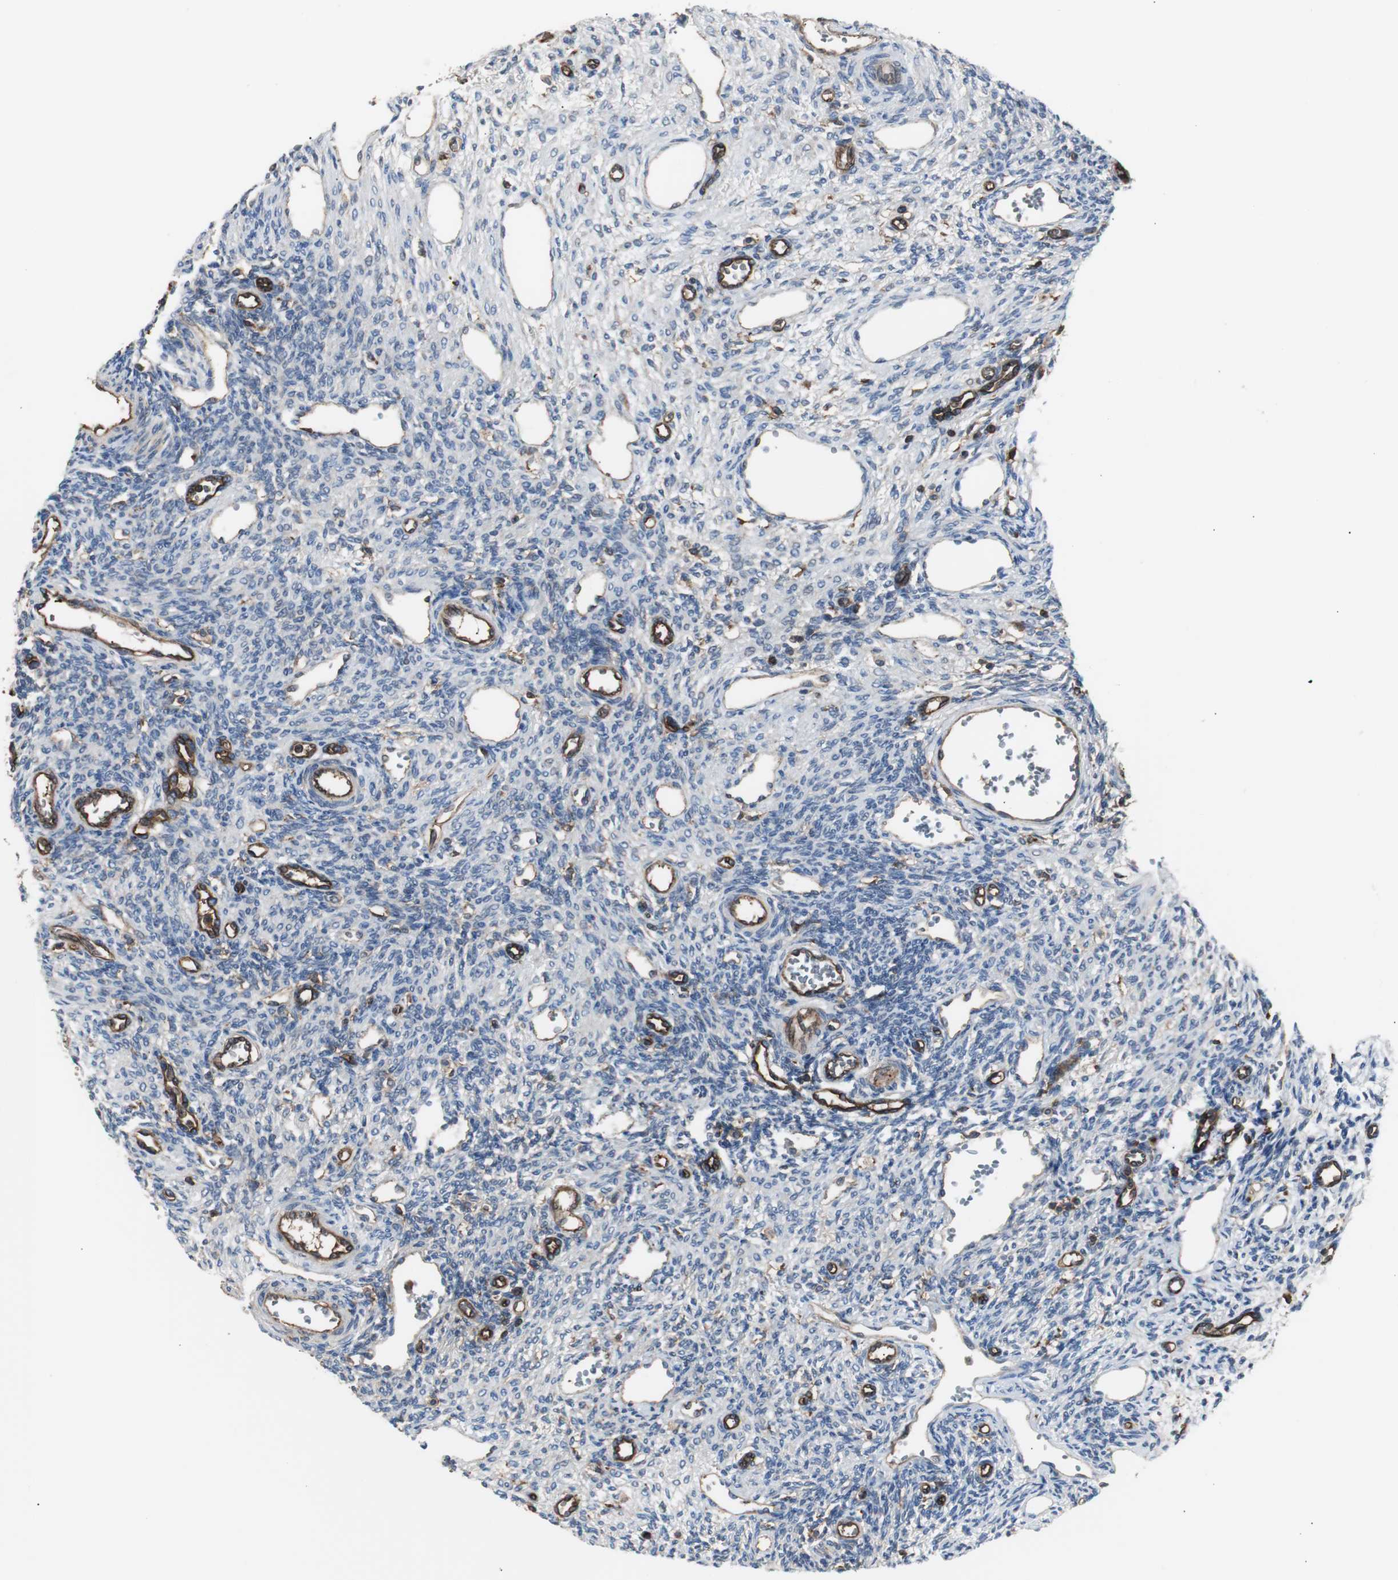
{"staining": {"intensity": "negative", "quantity": "none", "location": "none"}, "tissue": "ovary", "cell_type": "Ovarian stroma cells", "image_type": "normal", "snomed": [{"axis": "morphology", "description": "Normal tissue, NOS"}, {"axis": "topography", "description": "Ovary"}], "caption": "This is an immunohistochemistry photomicrograph of benign ovary. There is no staining in ovarian stroma cells.", "gene": "B2M", "patient": {"sex": "female", "age": 33}}